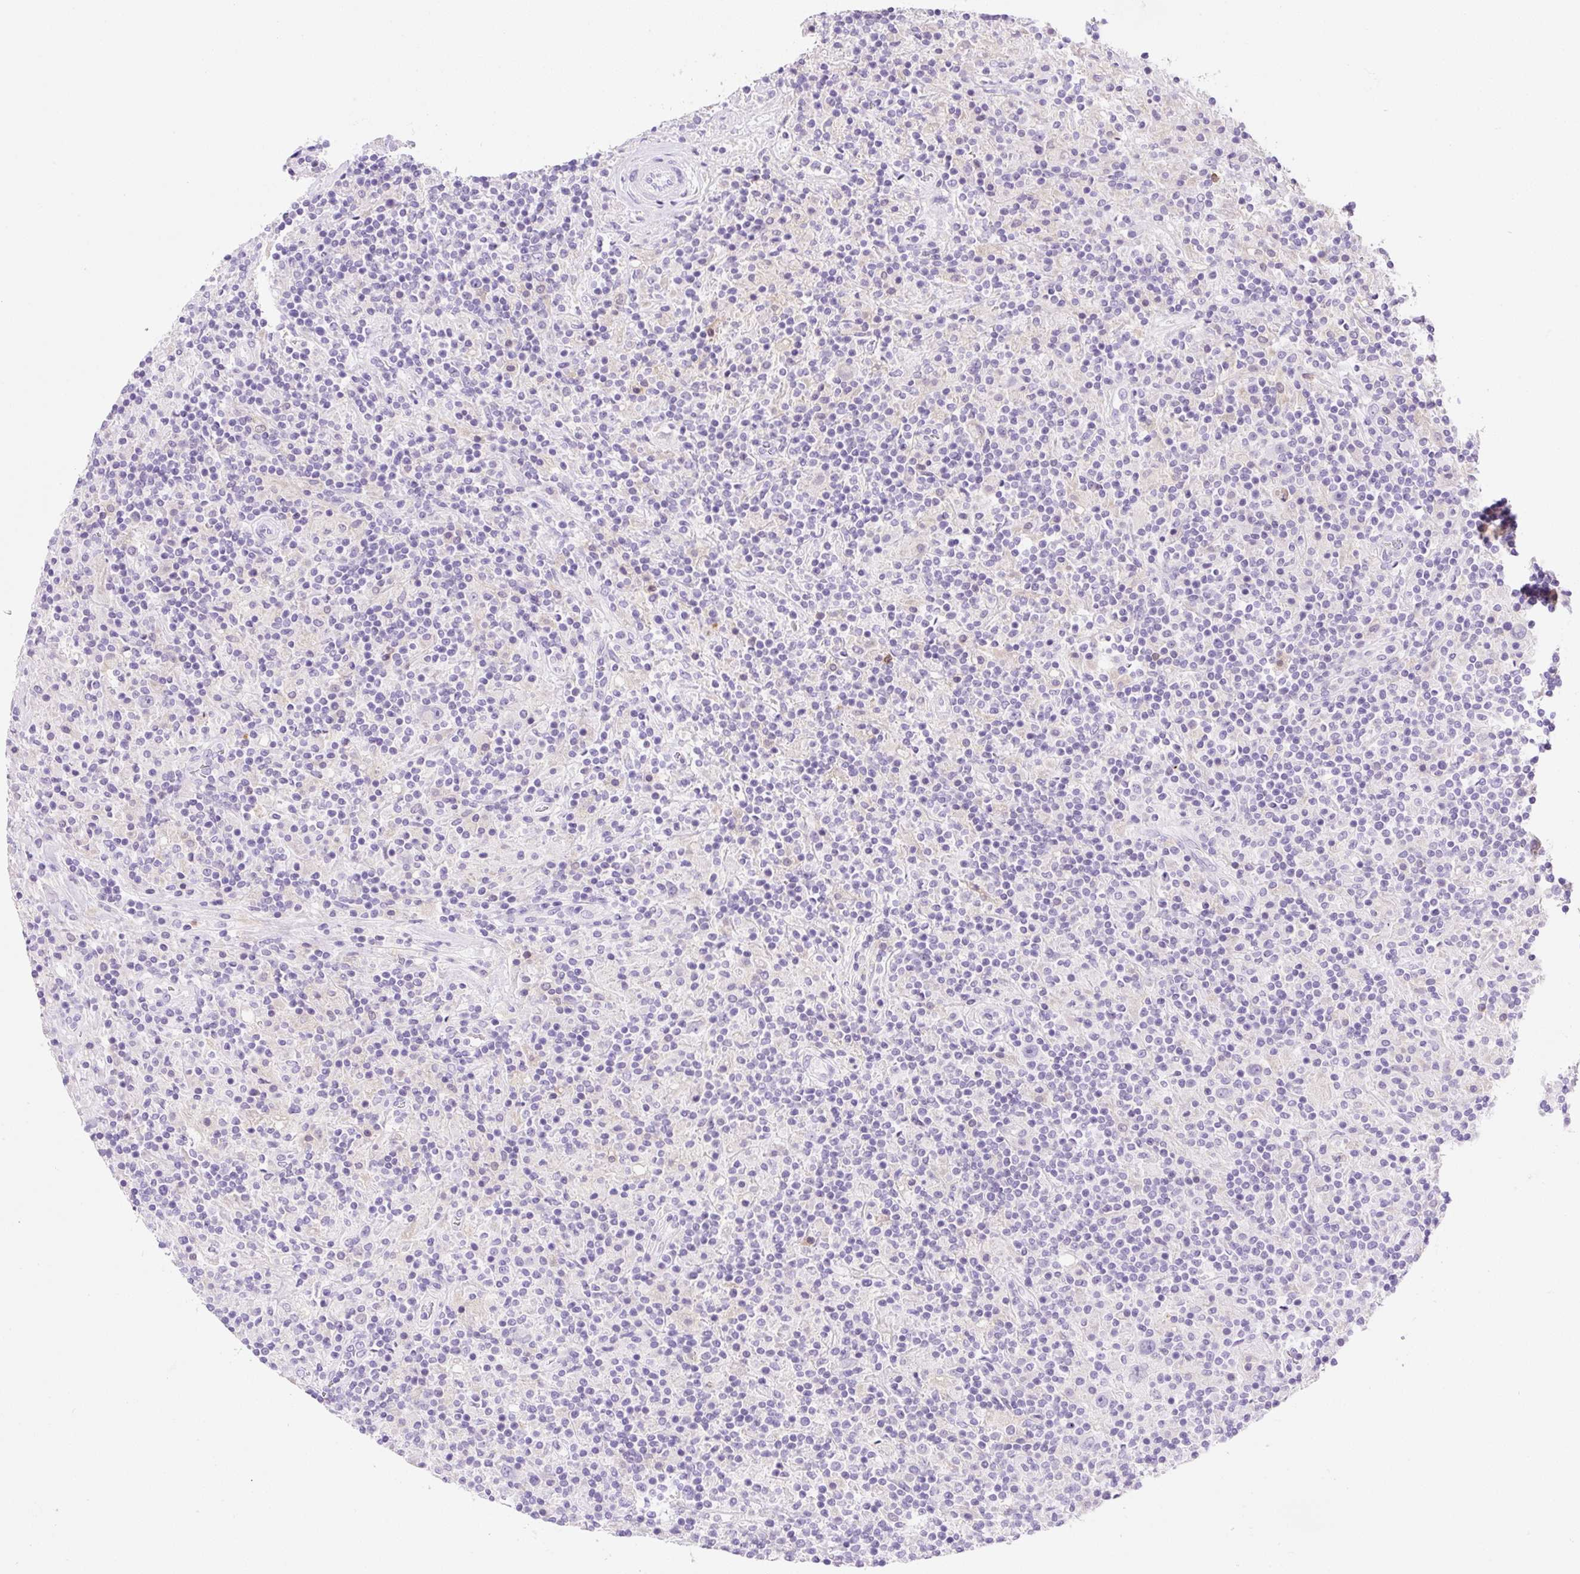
{"staining": {"intensity": "negative", "quantity": "none", "location": "none"}, "tissue": "lymphoma", "cell_type": "Tumor cells", "image_type": "cancer", "snomed": [{"axis": "morphology", "description": "Hodgkin's disease, NOS"}, {"axis": "topography", "description": "Lymph node"}], "caption": "Hodgkin's disease stained for a protein using immunohistochemistry (IHC) demonstrates no staining tumor cells.", "gene": "NDST3", "patient": {"sex": "male", "age": 70}}